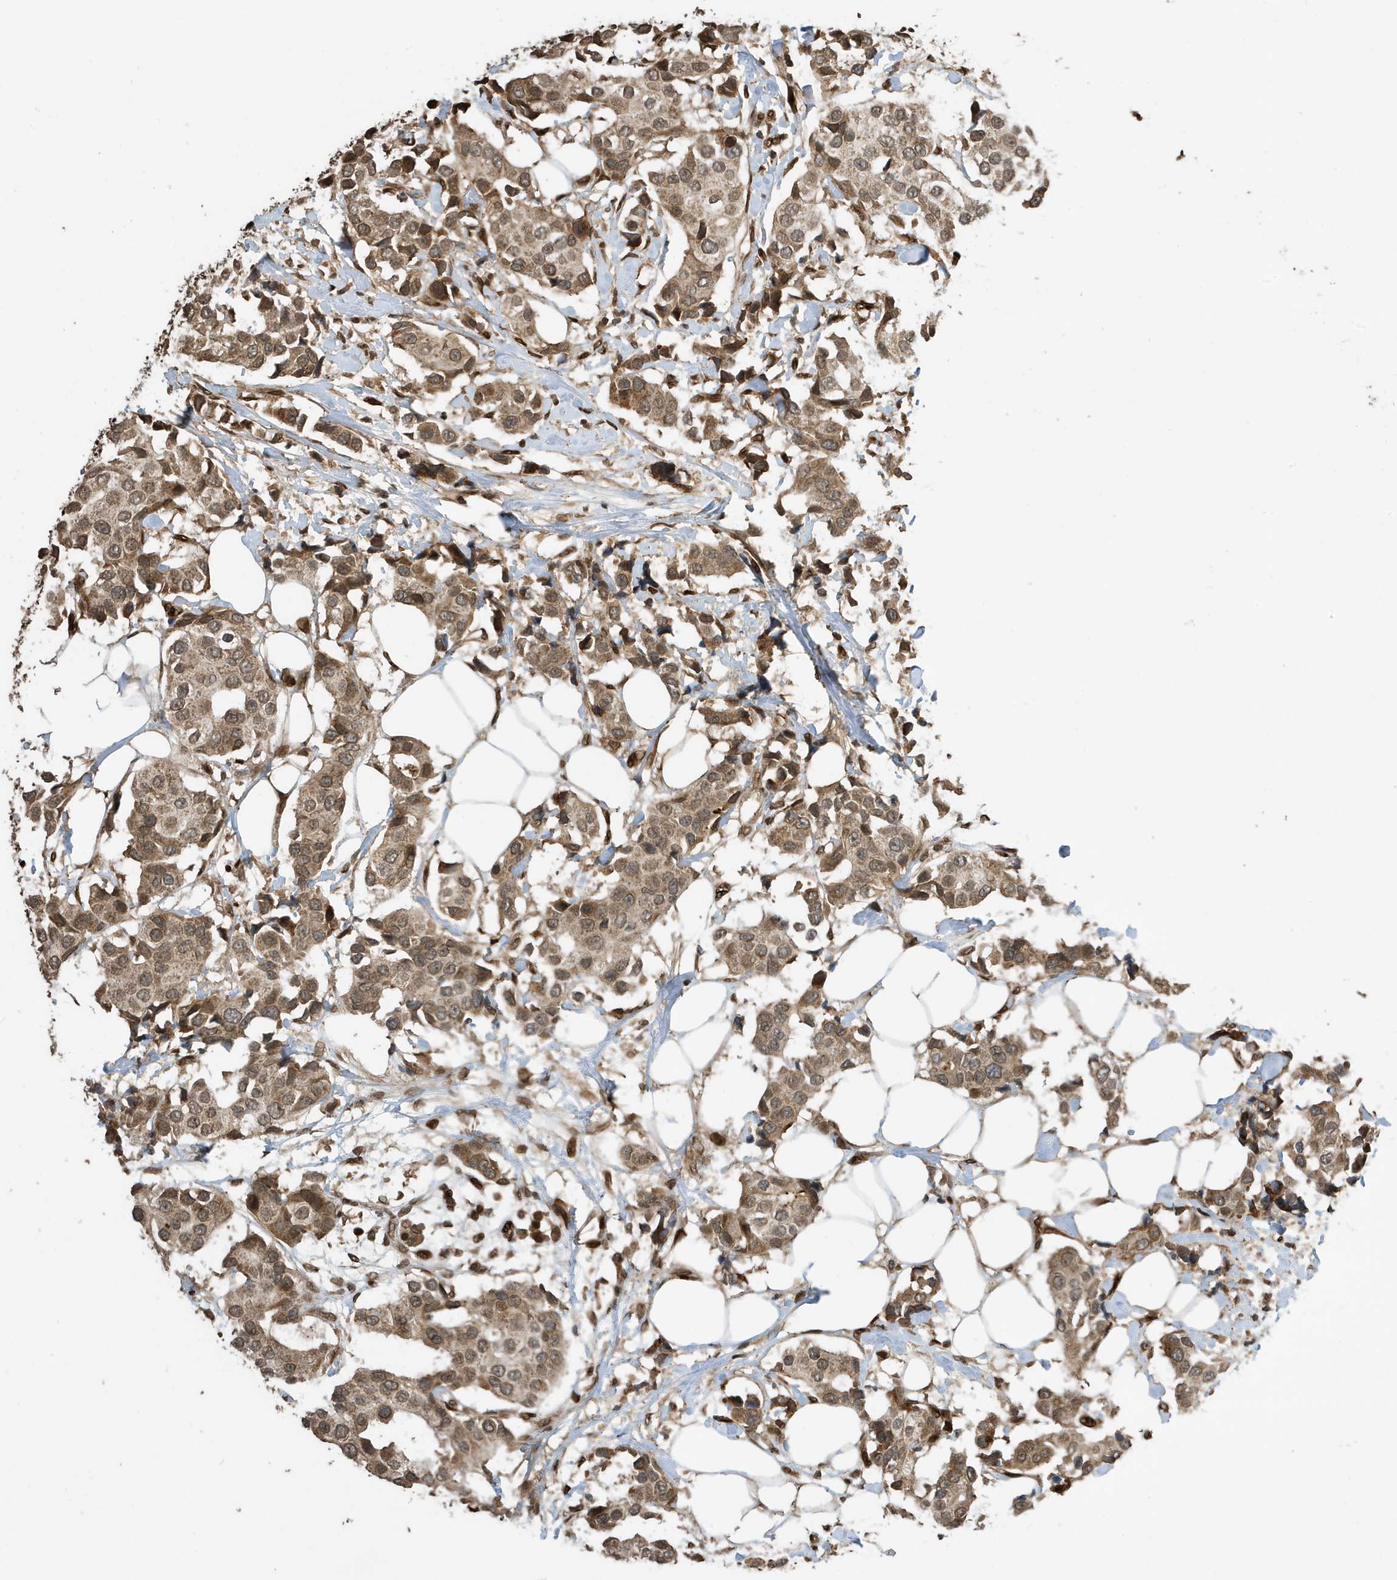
{"staining": {"intensity": "moderate", "quantity": ">75%", "location": "cytoplasmic/membranous,nuclear"}, "tissue": "breast cancer", "cell_type": "Tumor cells", "image_type": "cancer", "snomed": [{"axis": "morphology", "description": "Normal tissue, NOS"}, {"axis": "morphology", "description": "Duct carcinoma"}, {"axis": "topography", "description": "Breast"}], "caption": "Protein expression analysis of human breast invasive ductal carcinoma reveals moderate cytoplasmic/membranous and nuclear staining in approximately >75% of tumor cells. Using DAB (3,3'-diaminobenzidine) (brown) and hematoxylin (blue) stains, captured at high magnification using brightfield microscopy.", "gene": "DUSP18", "patient": {"sex": "female", "age": 39}}